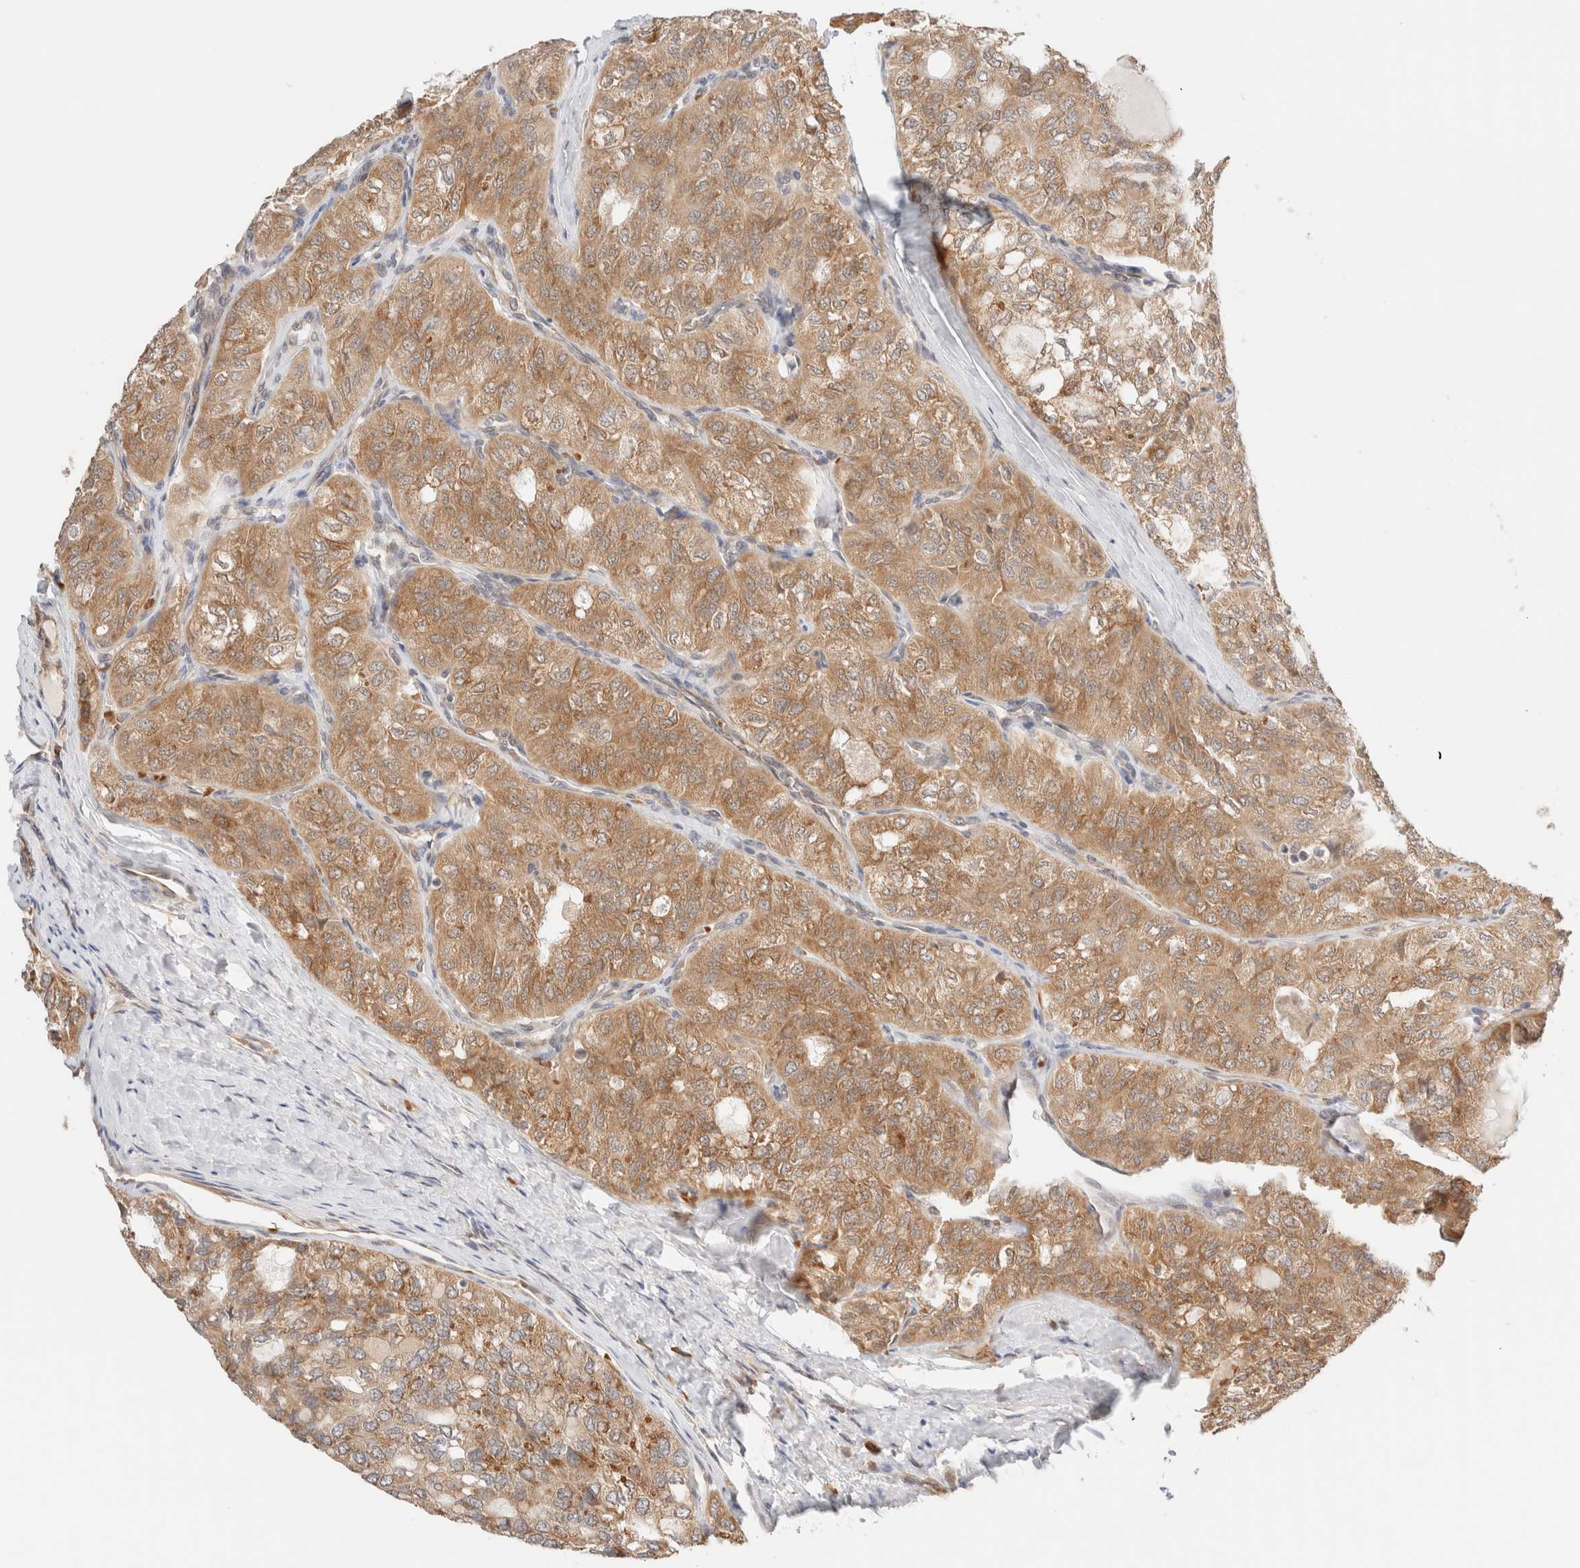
{"staining": {"intensity": "moderate", "quantity": ">75%", "location": "cytoplasmic/membranous"}, "tissue": "thyroid cancer", "cell_type": "Tumor cells", "image_type": "cancer", "snomed": [{"axis": "morphology", "description": "Follicular adenoma carcinoma, NOS"}, {"axis": "topography", "description": "Thyroid gland"}], "caption": "Thyroid cancer (follicular adenoma carcinoma) tissue reveals moderate cytoplasmic/membranous positivity in approximately >75% of tumor cells, visualized by immunohistochemistry. Using DAB (brown) and hematoxylin (blue) stains, captured at high magnification using brightfield microscopy.", "gene": "SYVN1", "patient": {"sex": "male", "age": 75}}